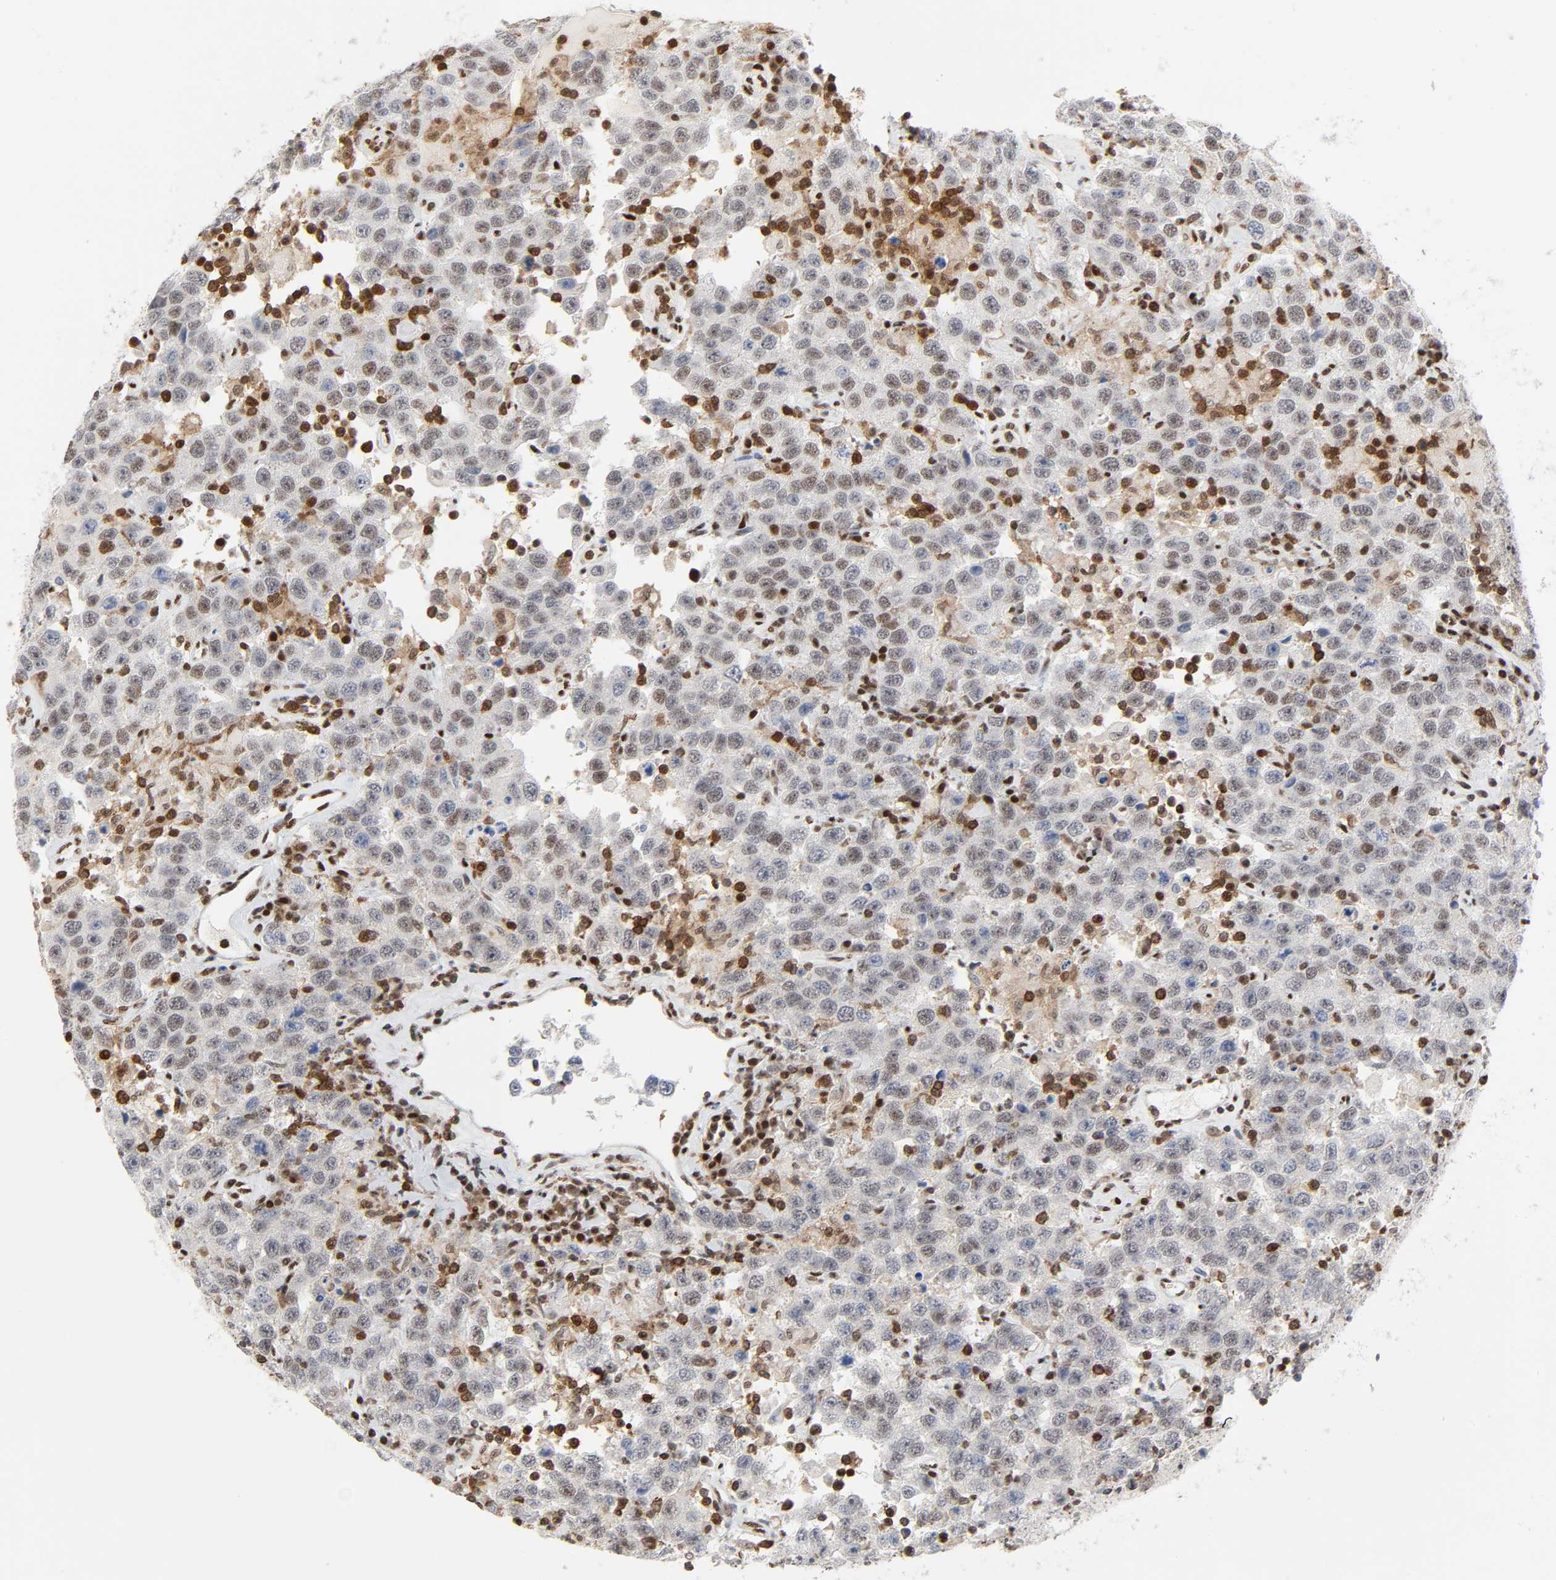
{"staining": {"intensity": "weak", "quantity": "25%-75%", "location": "nuclear"}, "tissue": "testis cancer", "cell_type": "Tumor cells", "image_type": "cancer", "snomed": [{"axis": "morphology", "description": "Seminoma, NOS"}, {"axis": "topography", "description": "Testis"}], "caption": "DAB immunohistochemical staining of human testis seminoma exhibits weak nuclear protein staining in approximately 25%-75% of tumor cells.", "gene": "WAS", "patient": {"sex": "male", "age": 41}}